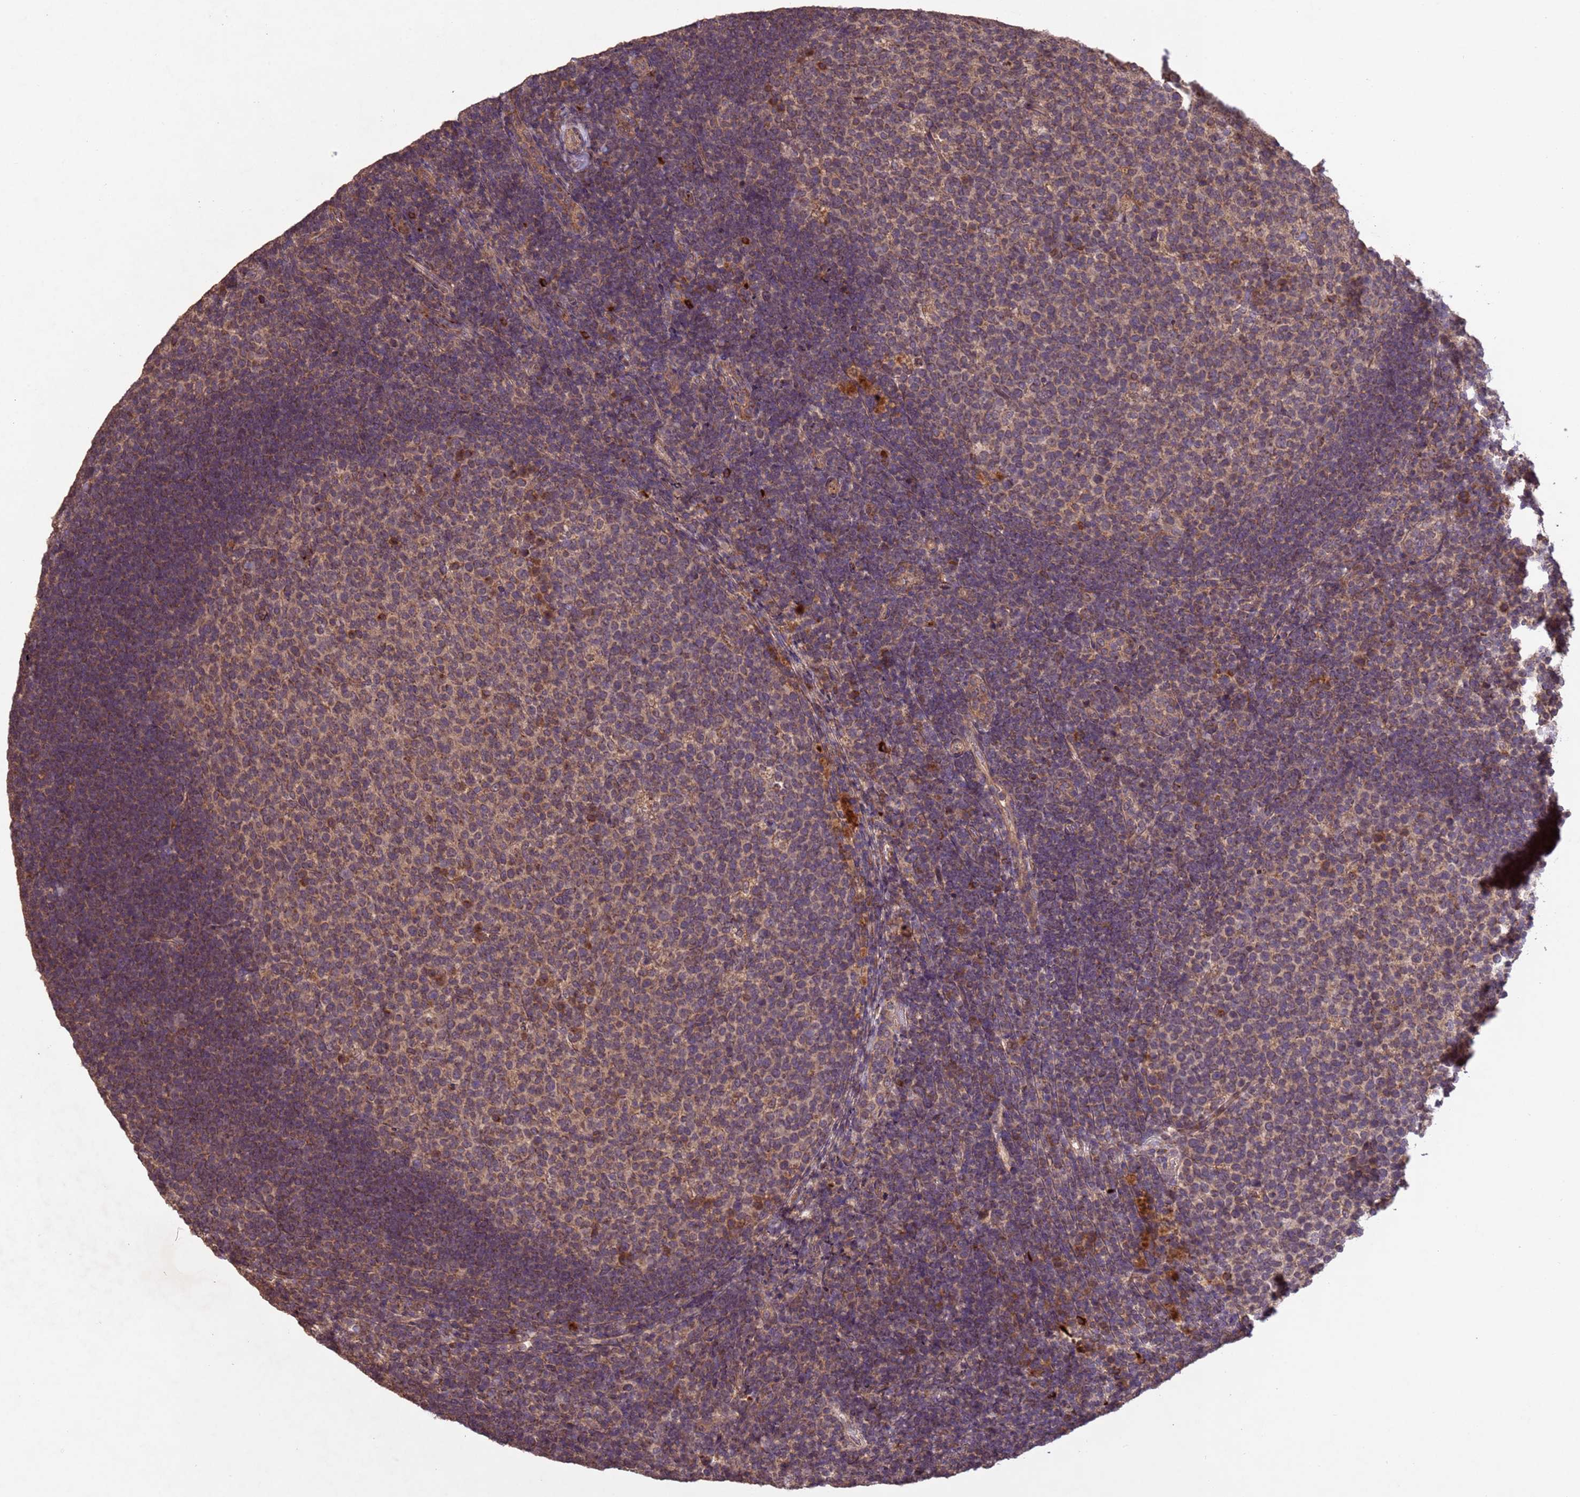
{"staining": {"intensity": "moderate", "quantity": ">75%", "location": "cytoplasmic/membranous"}, "tissue": "tonsil", "cell_type": "Germinal center cells", "image_type": "normal", "snomed": [{"axis": "morphology", "description": "Normal tissue, NOS"}, {"axis": "topography", "description": "Tonsil"}], "caption": "Tonsil stained with a brown dye shows moderate cytoplasmic/membranous positive expression in approximately >75% of germinal center cells.", "gene": "FASTKD1", "patient": {"sex": "female", "age": 10}}